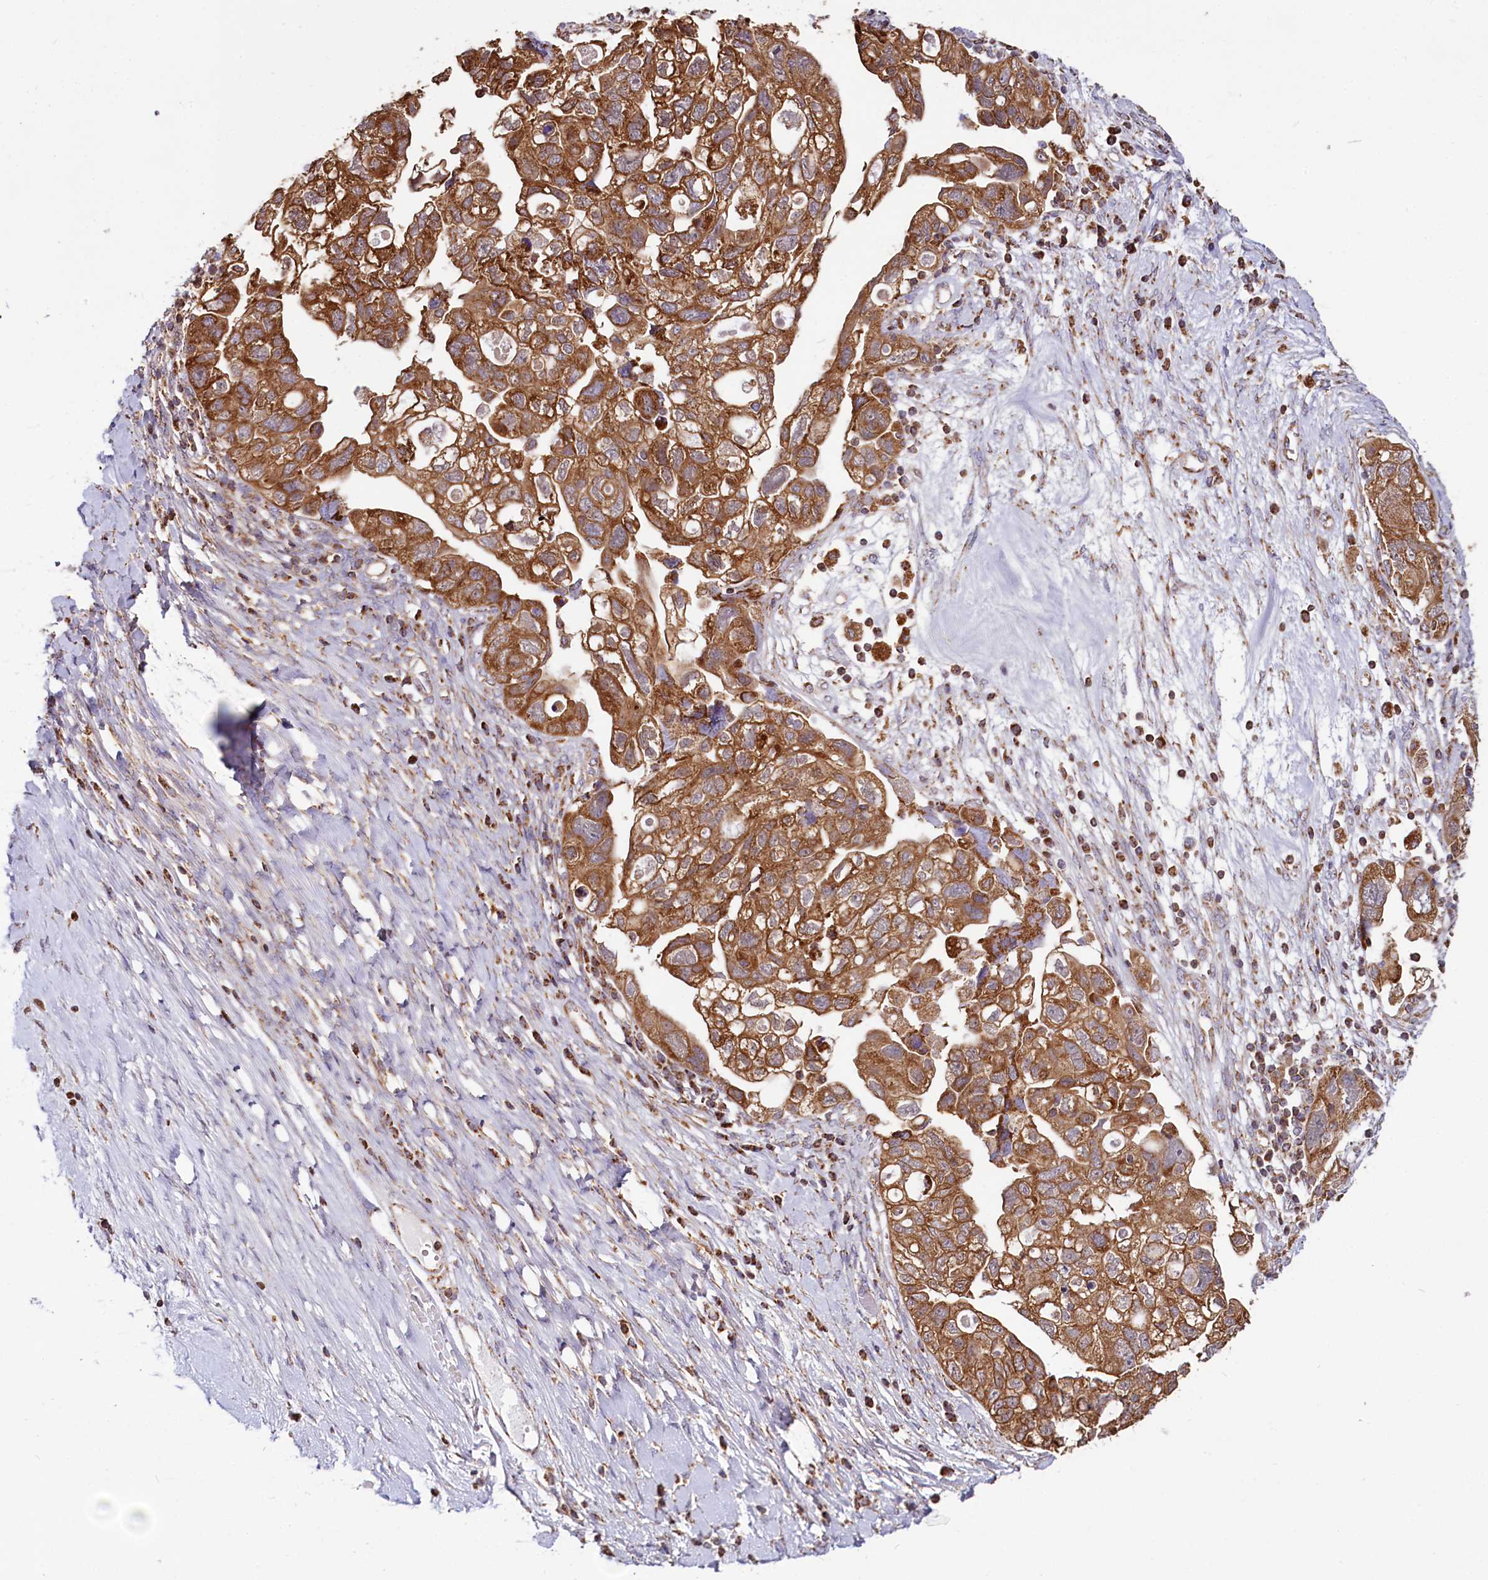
{"staining": {"intensity": "moderate", "quantity": ">75%", "location": "cytoplasmic/membranous"}, "tissue": "ovarian cancer", "cell_type": "Tumor cells", "image_type": "cancer", "snomed": [{"axis": "morphology", "description": "Carcinoma, NOS"}, {"axis": "morphology", "description": "Cystadenocarcinoma, serous, NOS"}, {"axis": "topography", "description": "Ovary"}], "caption": "Serous cystadenocarcinoma (ovarian) stained with DAB (3,3'-diaminobenzidine) IHC demonstrates medium levels of moderate cytoplasmic/membranous expression in approximately >75% of tumor cells.", "gene": "NUDT15", "patient": {"sex": "female", "age": 69}}